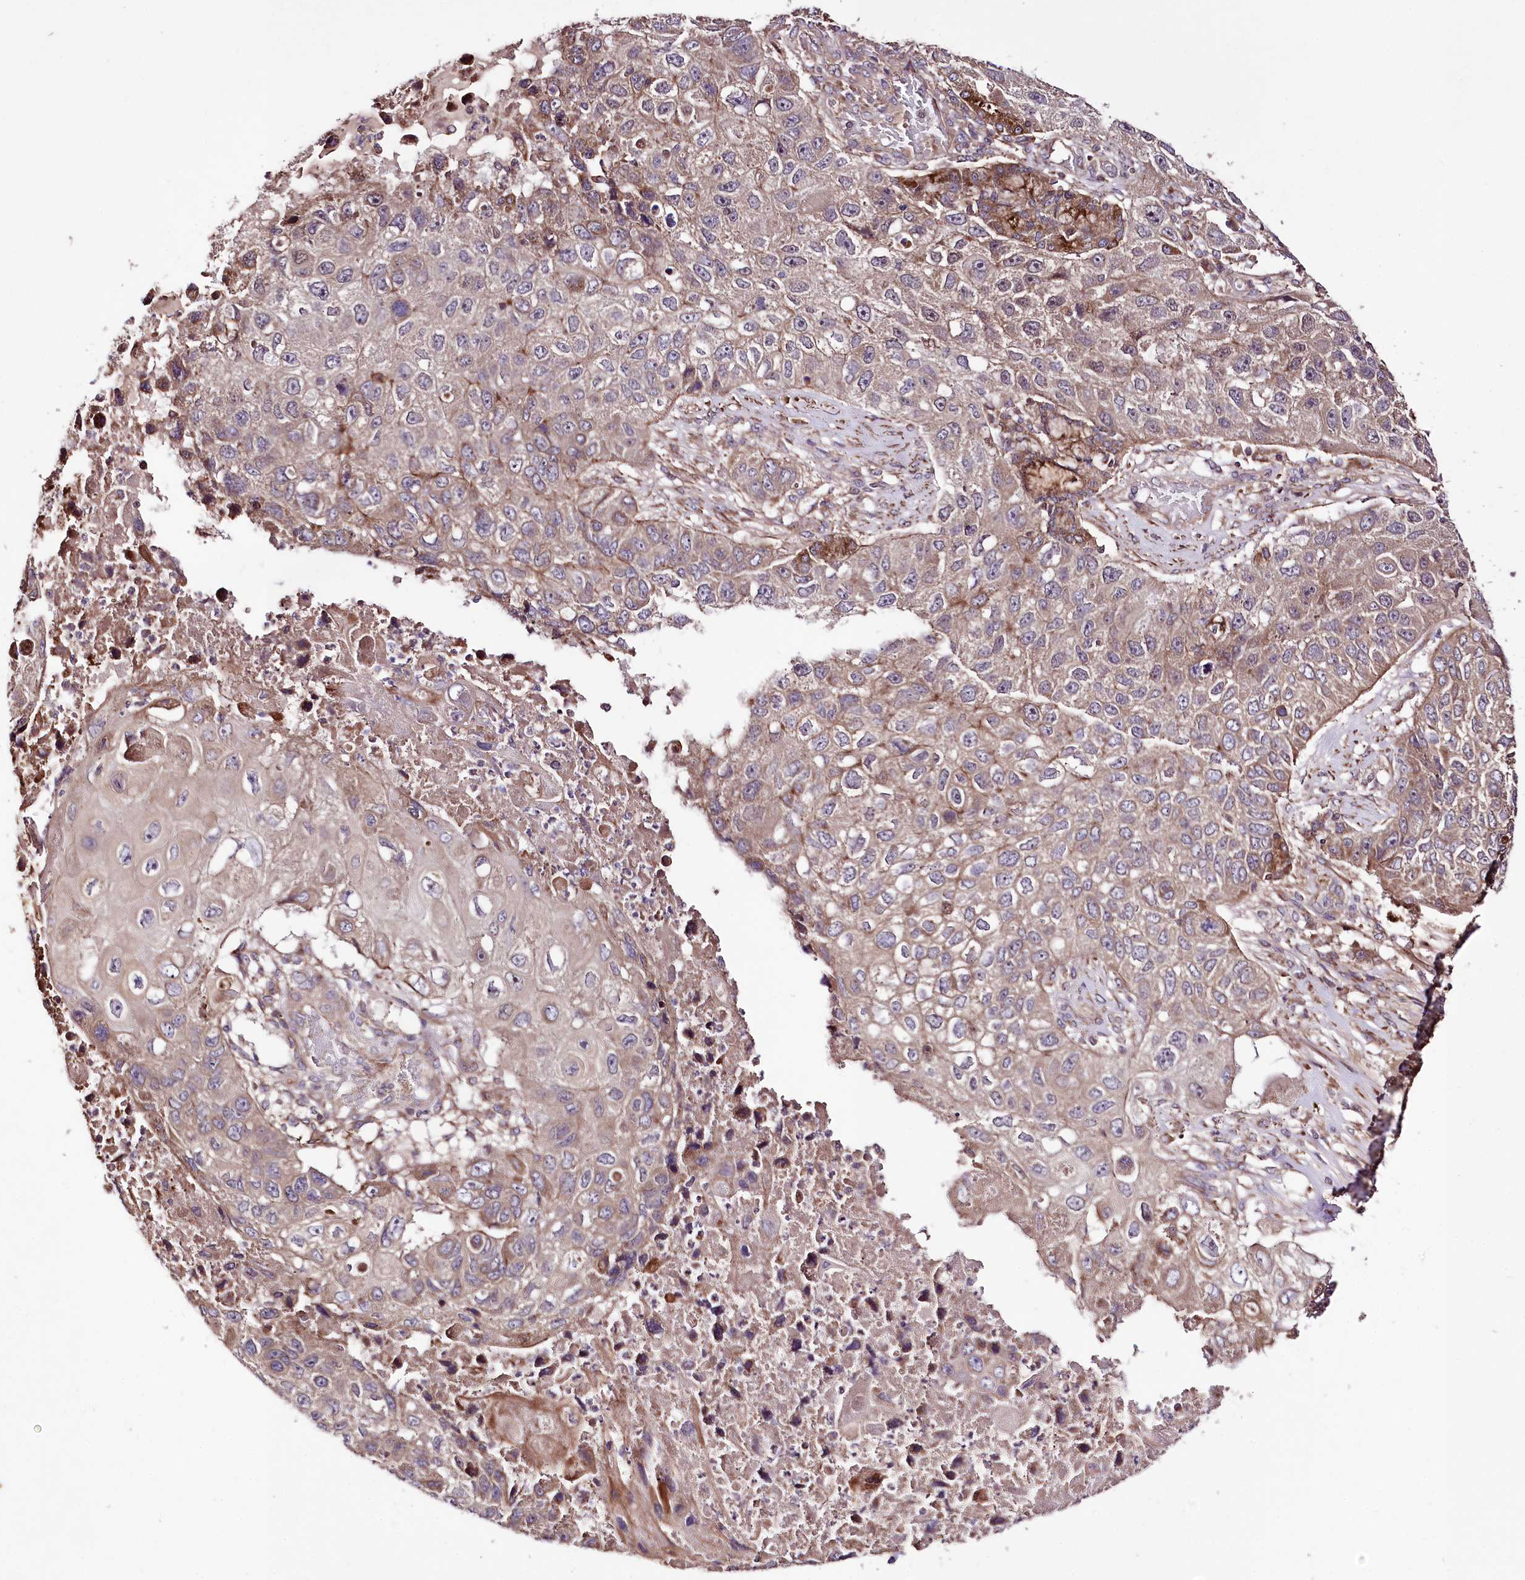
{"staining": {"intensity": "moderate", "quantity": "<25%", "location": "cytoplasmic/membranous"}, "tissue": "lung cancer", "cell_type": "Tumor cells", "image_type": "cancer", "snomed": [{"axis": "morphology", "description": "Squamous cell carcinoma, NOS"}, {"axis": "topography", "description": "Lung"}], "caption": "There is low levels of moderate cytoplasmic/membranous expression in tumor cells of lung squamous cell carcinoma, as demonstrated by immunohistochemical staining (brown color).", "gene": "WWC1", "patient": {"sex": "male", "age": 61}}